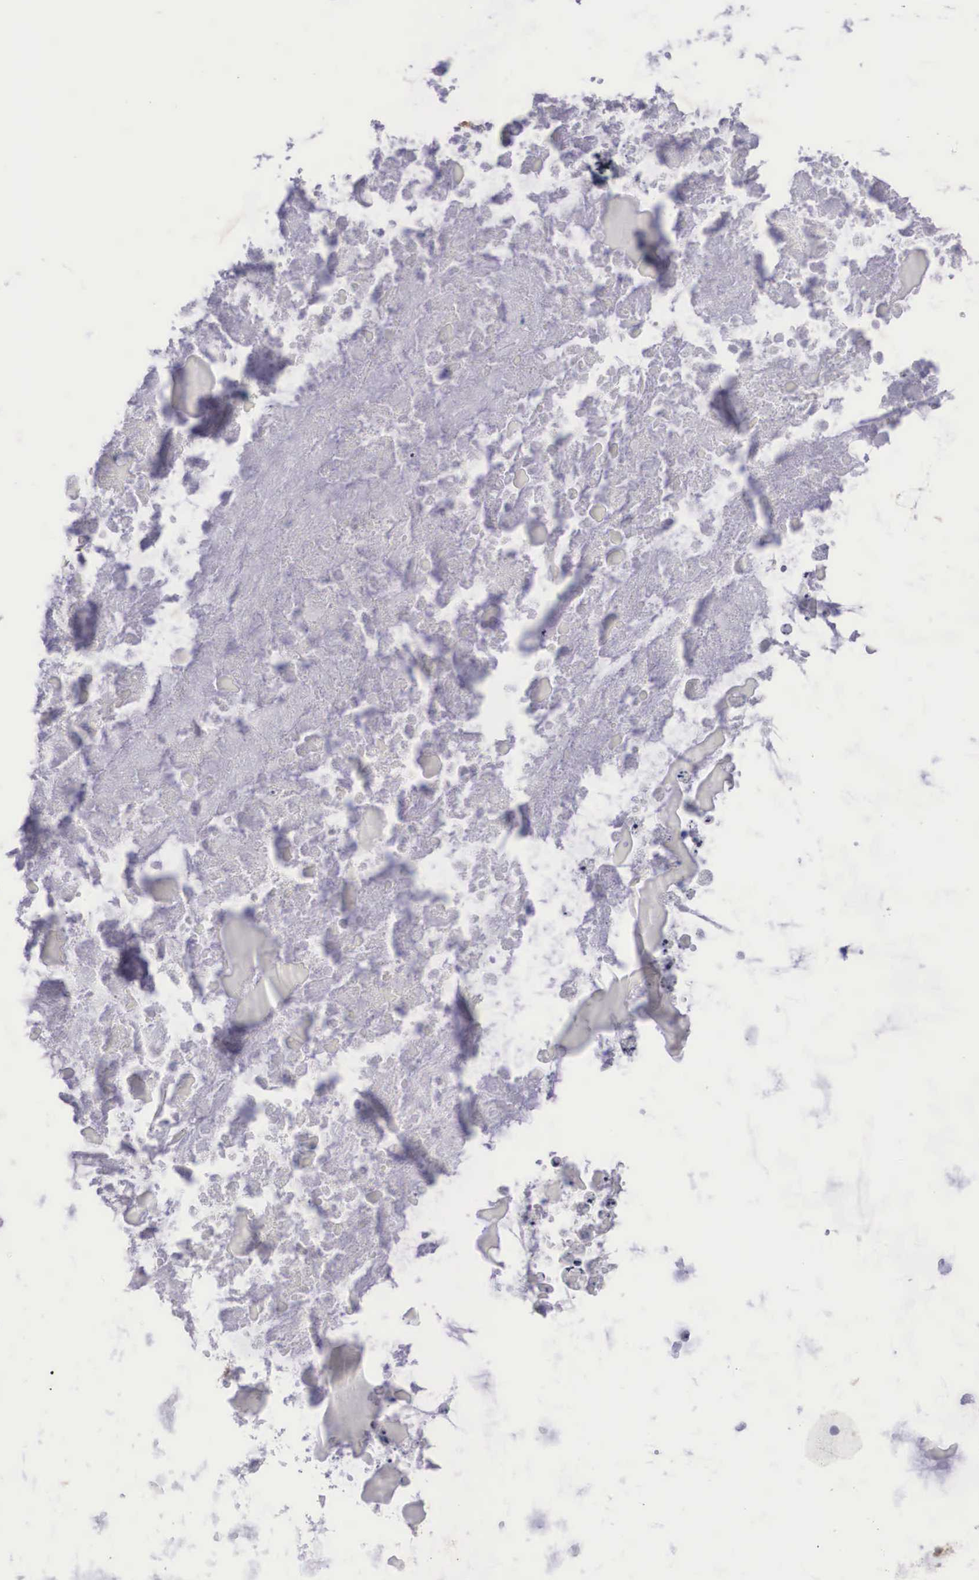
{"staining": {"intensity": "weak", "quantity": ">75%", "location": "cytoplasmic/membranous"}, "tissue": "ovarian cancer", "cell_type": "Tumor cells", "image_type": "cancer", "snomed": [{"axis": "morphology", "description": "Cystadenocarcinoma, mucinous, NOS"}, {"axis": "topography", "description": "Ovary"}], "caption": "Immunohistochemical staining of ovarian mucinous cystadenocarcinoma shows low levels of weak cytoplasmic/membranous protein staining in about >75% of tumor cells.", "gene": "GRIPAP1", "patient": {"sex": "female", "age": 57}}